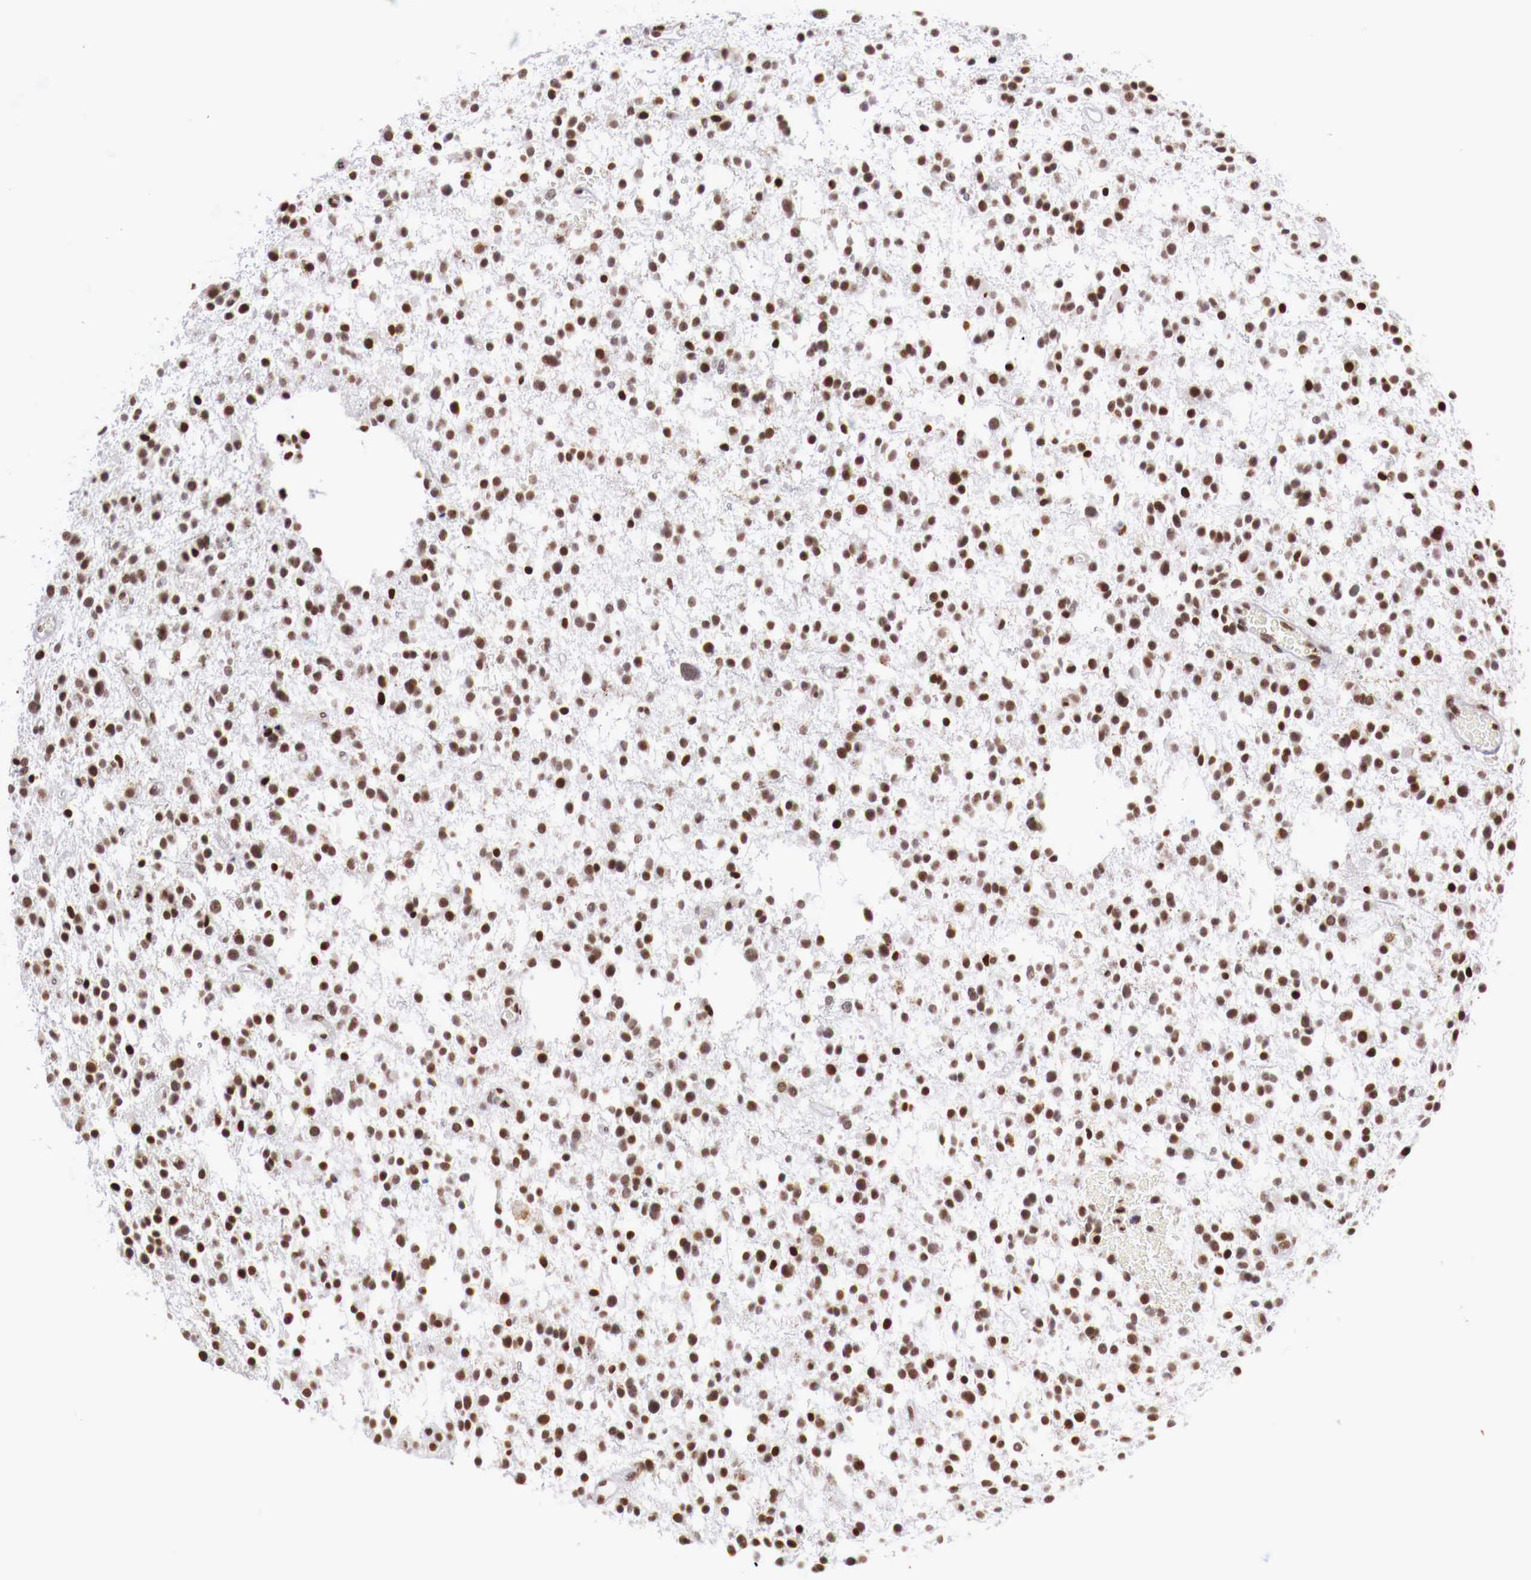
{"staining": {"intensity": "strong", "quantity": ">75%", "location": "nuclear"}, "tissue": "glioma", "cell_type": "Tumor cells", "image_type": "cancer", "snomed": [{"axis": "morphology", "description": "Glioma, malignant, Low grade"}, {"axis": "topography", "description": "Brain"}], "caption": "An immunohistochemistry (IHC) image of tumor tissue is shown. Protein staining in brown labels strong nuclear positivity in glioma within tumor cells. (DAB = brown stain, brightfield microscopy at high magnification).", "gene": "MAX", "patient": {"sex": "female", "age": 36}}